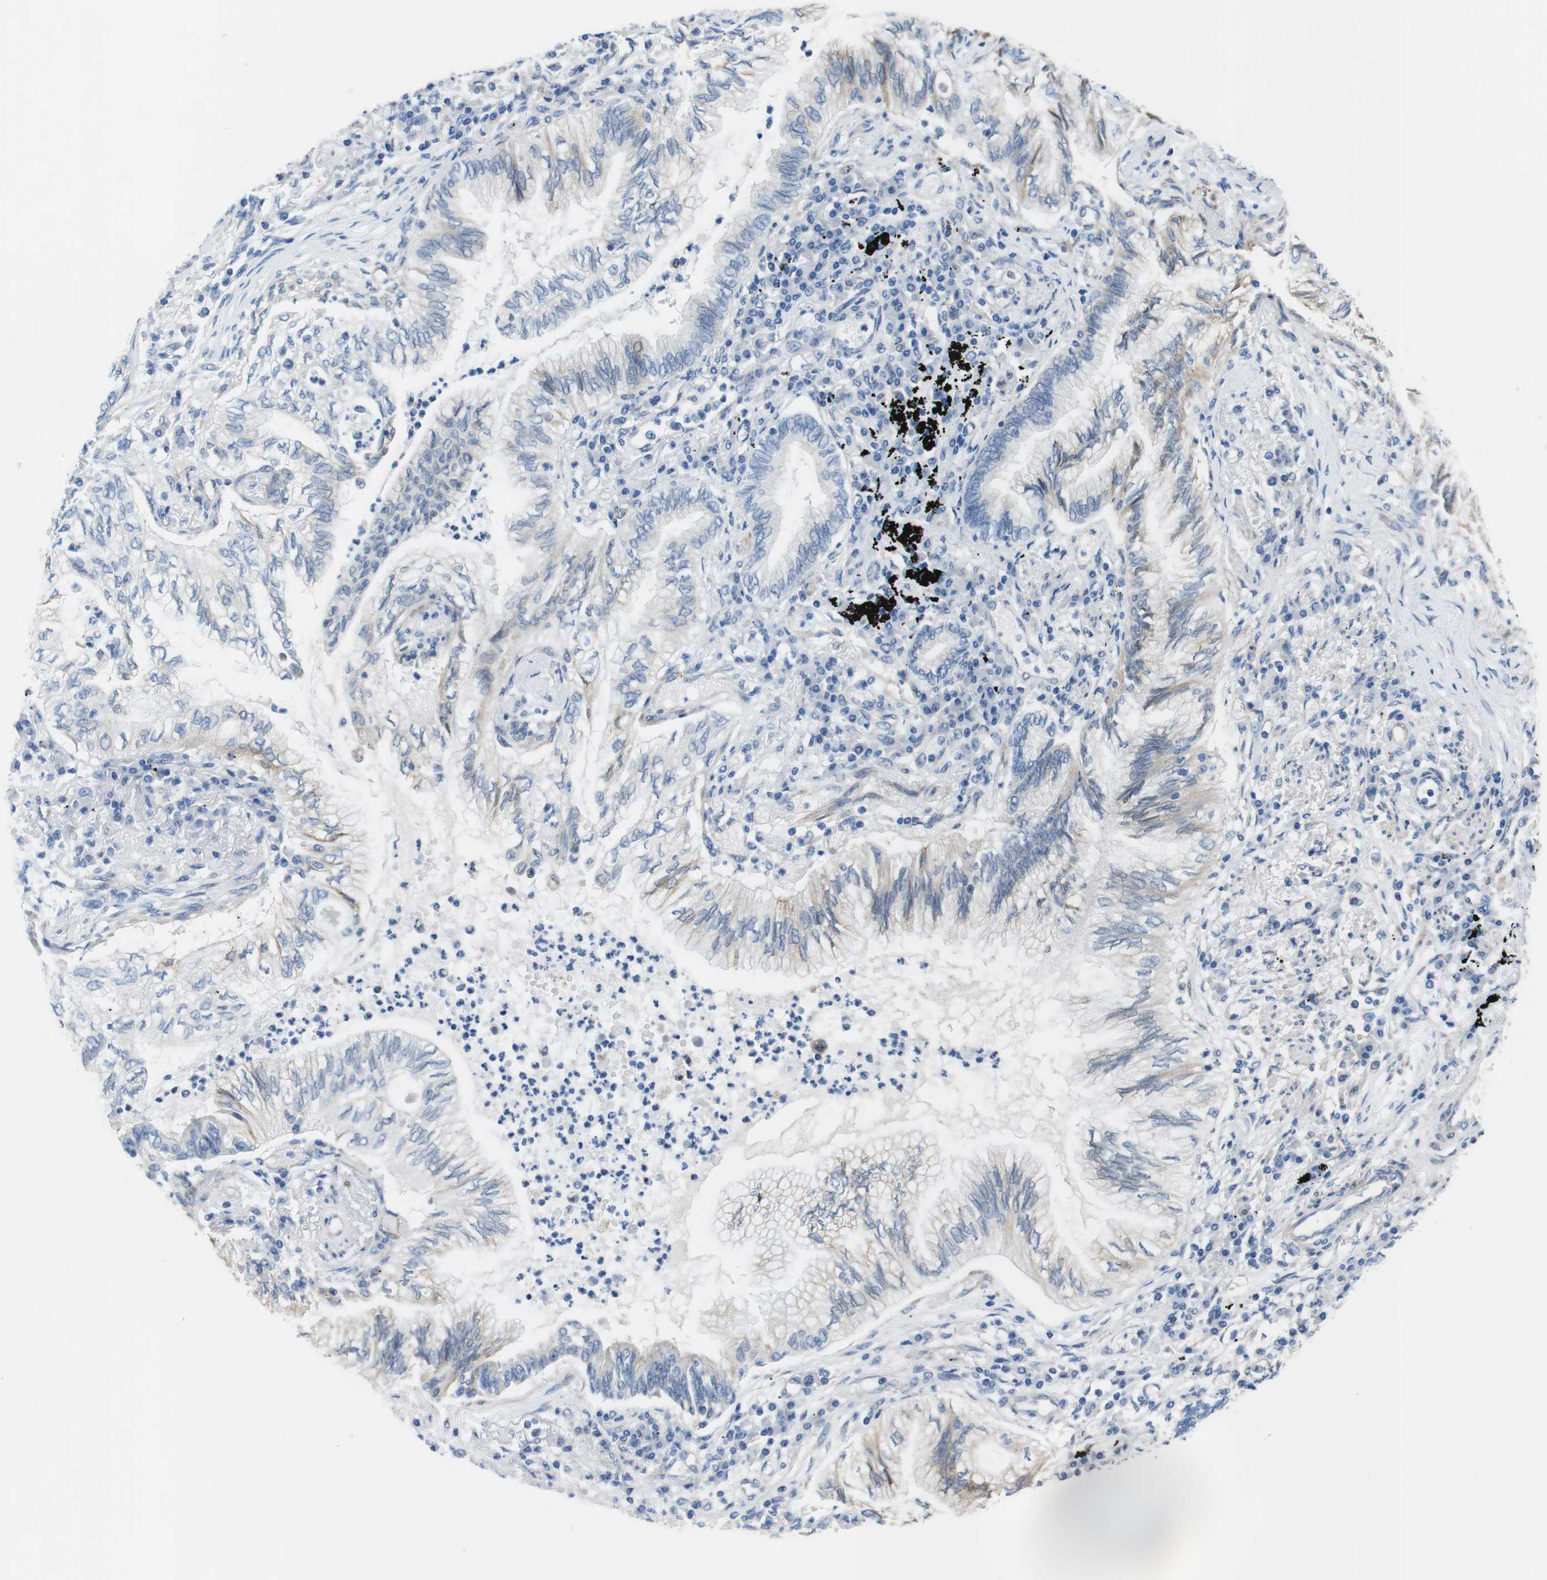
{"staining": {"intensity": "weak", "quantity": "<25%", "location": "cytoplasmic/membranous"}, "tissue": "lung cancer", "cell_type": "Tumor cells", "image_type": "cancer", "snomed": [{"axis": "morphology", "description": "Normal tissue, NOS"}, {"axis": "morphology", "description": "Adenocarcinoma, NOS"}, {"axis": "topography", "description": "Bronchus"}, {"axis": "topography", "description": "Lung"}], "caption": "Tumor cells are negative for brown protein staining in lung cancer.", "gene": "CDH8", "patient": {"sex": "female", "age": 70}}